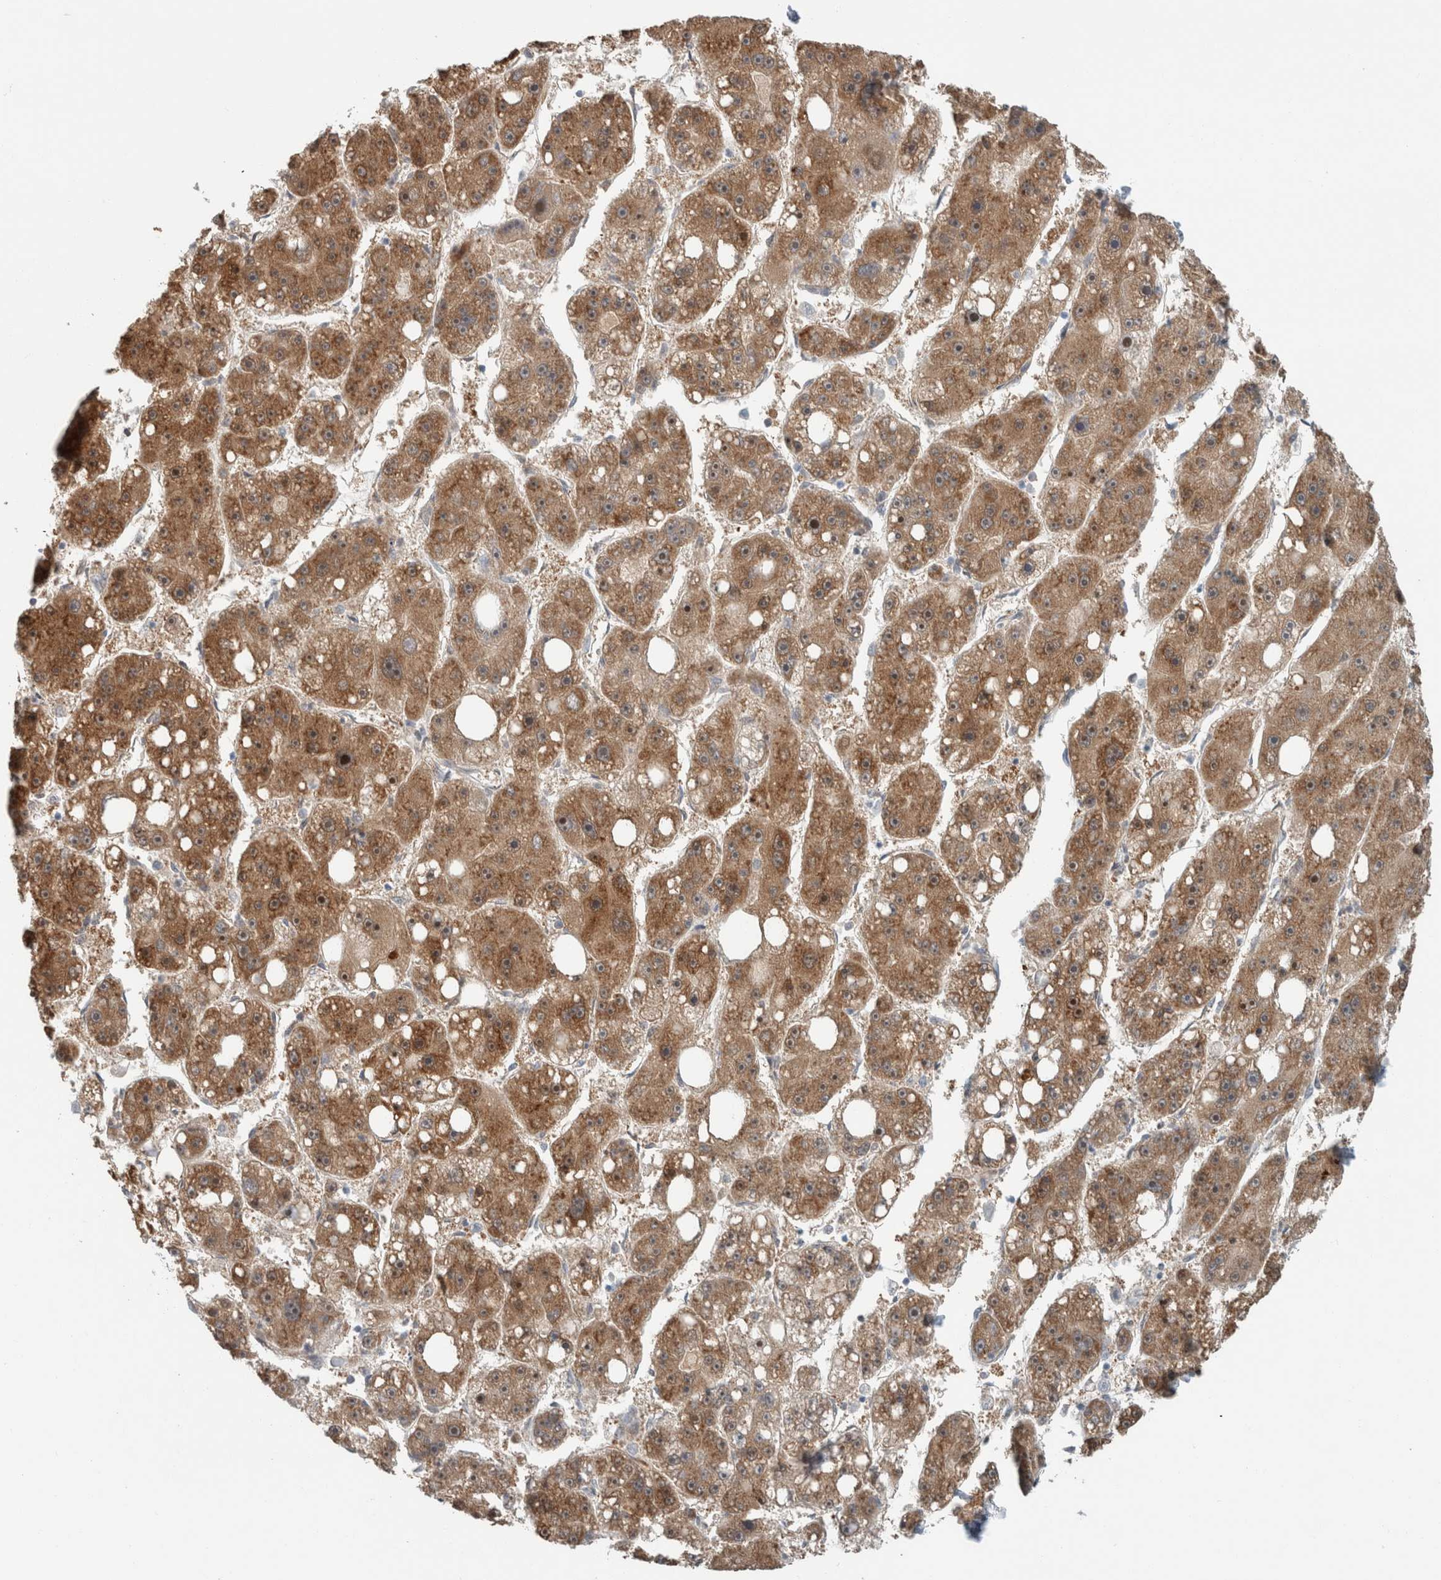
{"staining": {"intensity": "moderate", "quantity": ">75%", "location": "cytoplasmic/membranous"}, "tissue": "liver cancer", "cell_type": "Tumor cells", "image_type": "cancer", "snomed": [{"axis": "morphology", "description": "Carcinoma, Hepatocellular, NOS"}, {"axis": "topography", "description": "Liver"}], "caption": "Immunohistochemistry (DAB) staining of hepatocellular carcinoma (liver) demonstrates moderate cytoplasmic/membranous protein staining in about >75% of tumor cells.", "gene": "CRAT", "patient": {"sex": "female", "age": 61}}